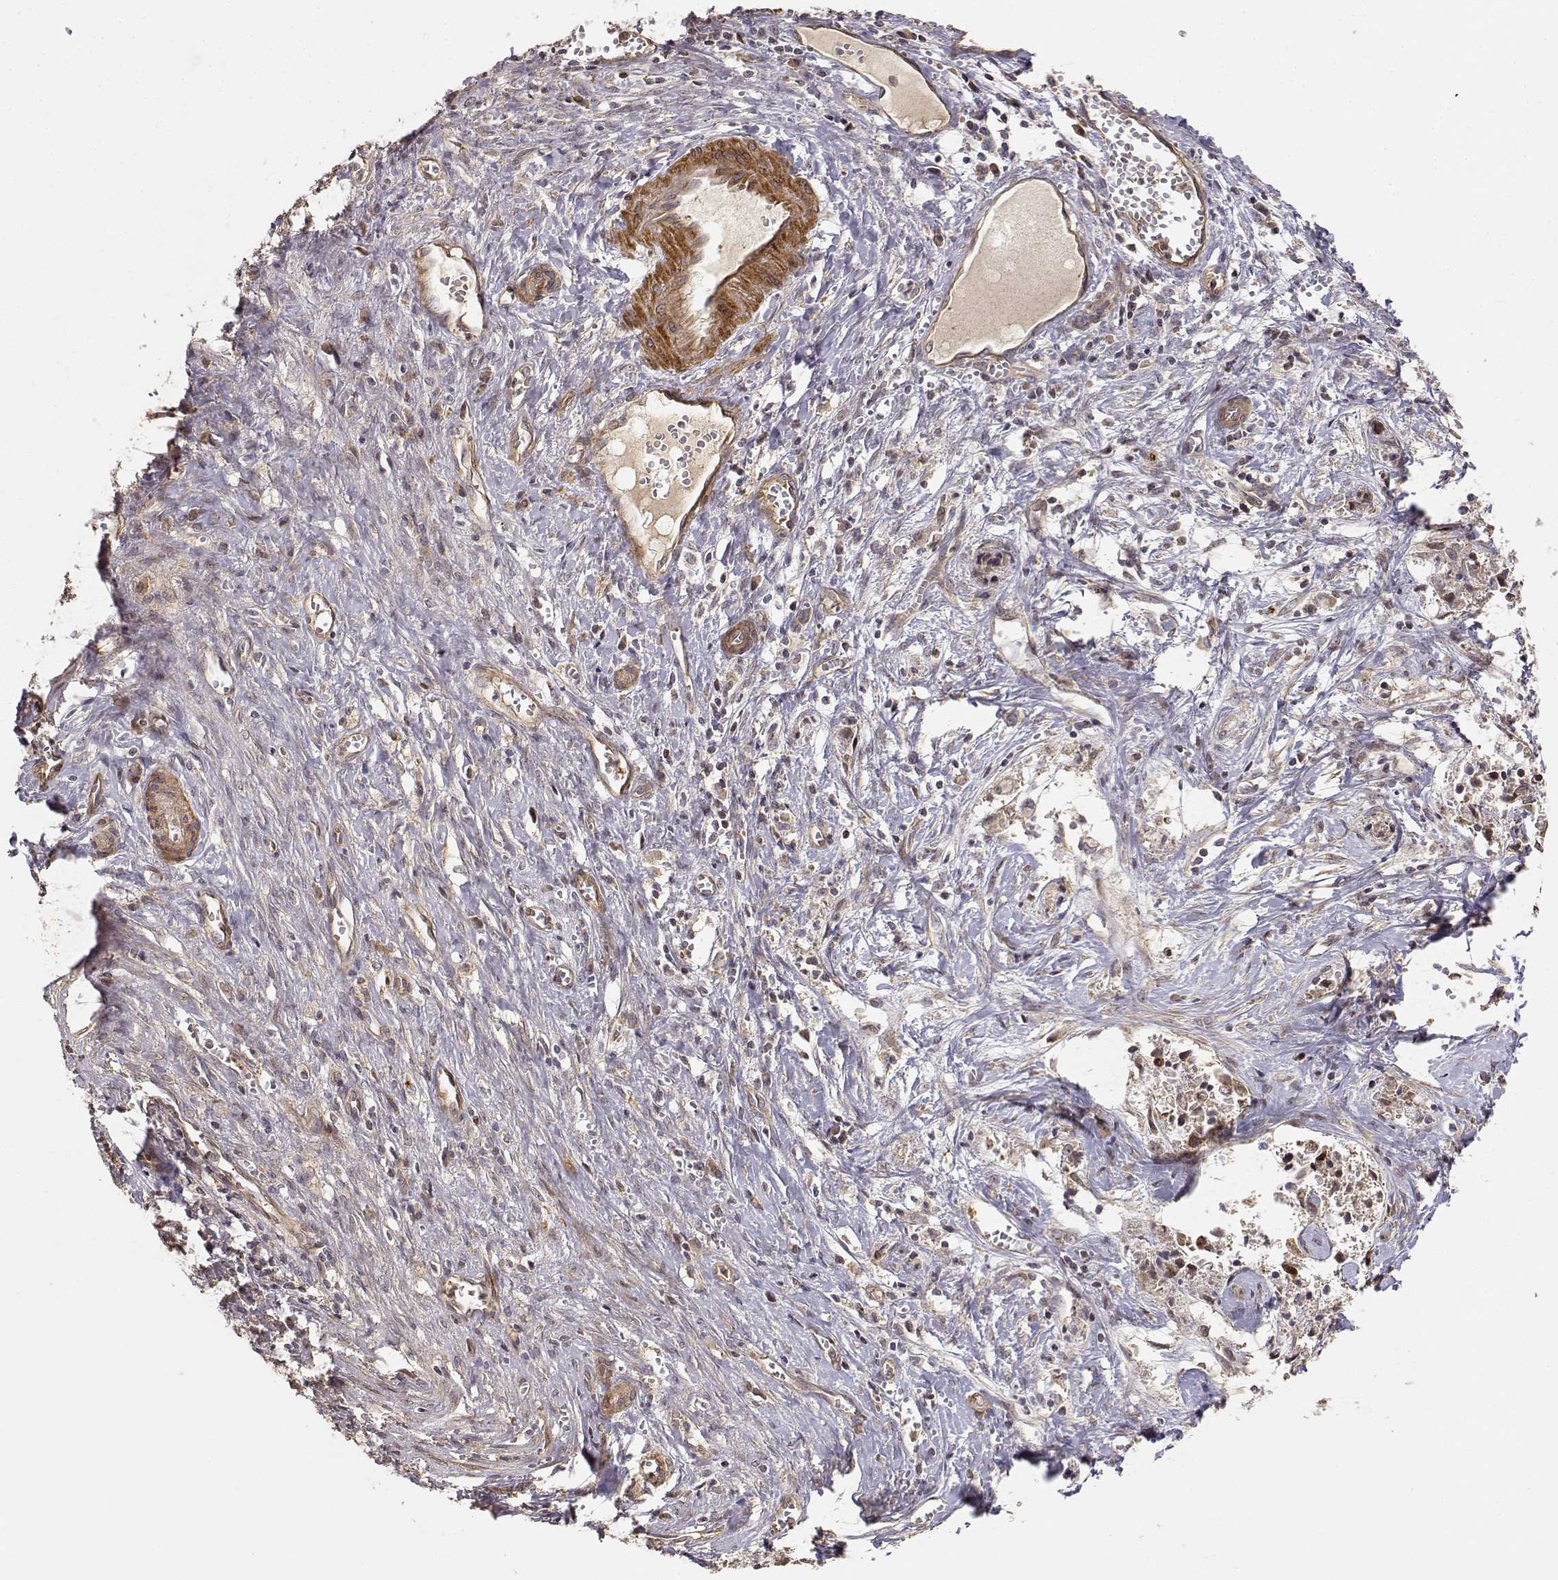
{"staining": {"intensity": "weak", "quantity": ">75%", "location": "cytoplasmic/membranous"}, "tissue": "liver cancer", "cell_type": "Tumor cells", "image_type": "cancer", "snomed": [{"axis": "morphology", "description": "Cholangiocarcinoma"}, {"axis": "topography", "description": "Liver"}], "caption": "Immunohistochemistry histopathology image of human liver cancer stained for a protein (brown), which reveals low levels of weak cytoplasmic/membranous positivity in approximately >75% of tumor cells.", "gene": "PICK1", "patient": {"sex": "female", "age": 65}}